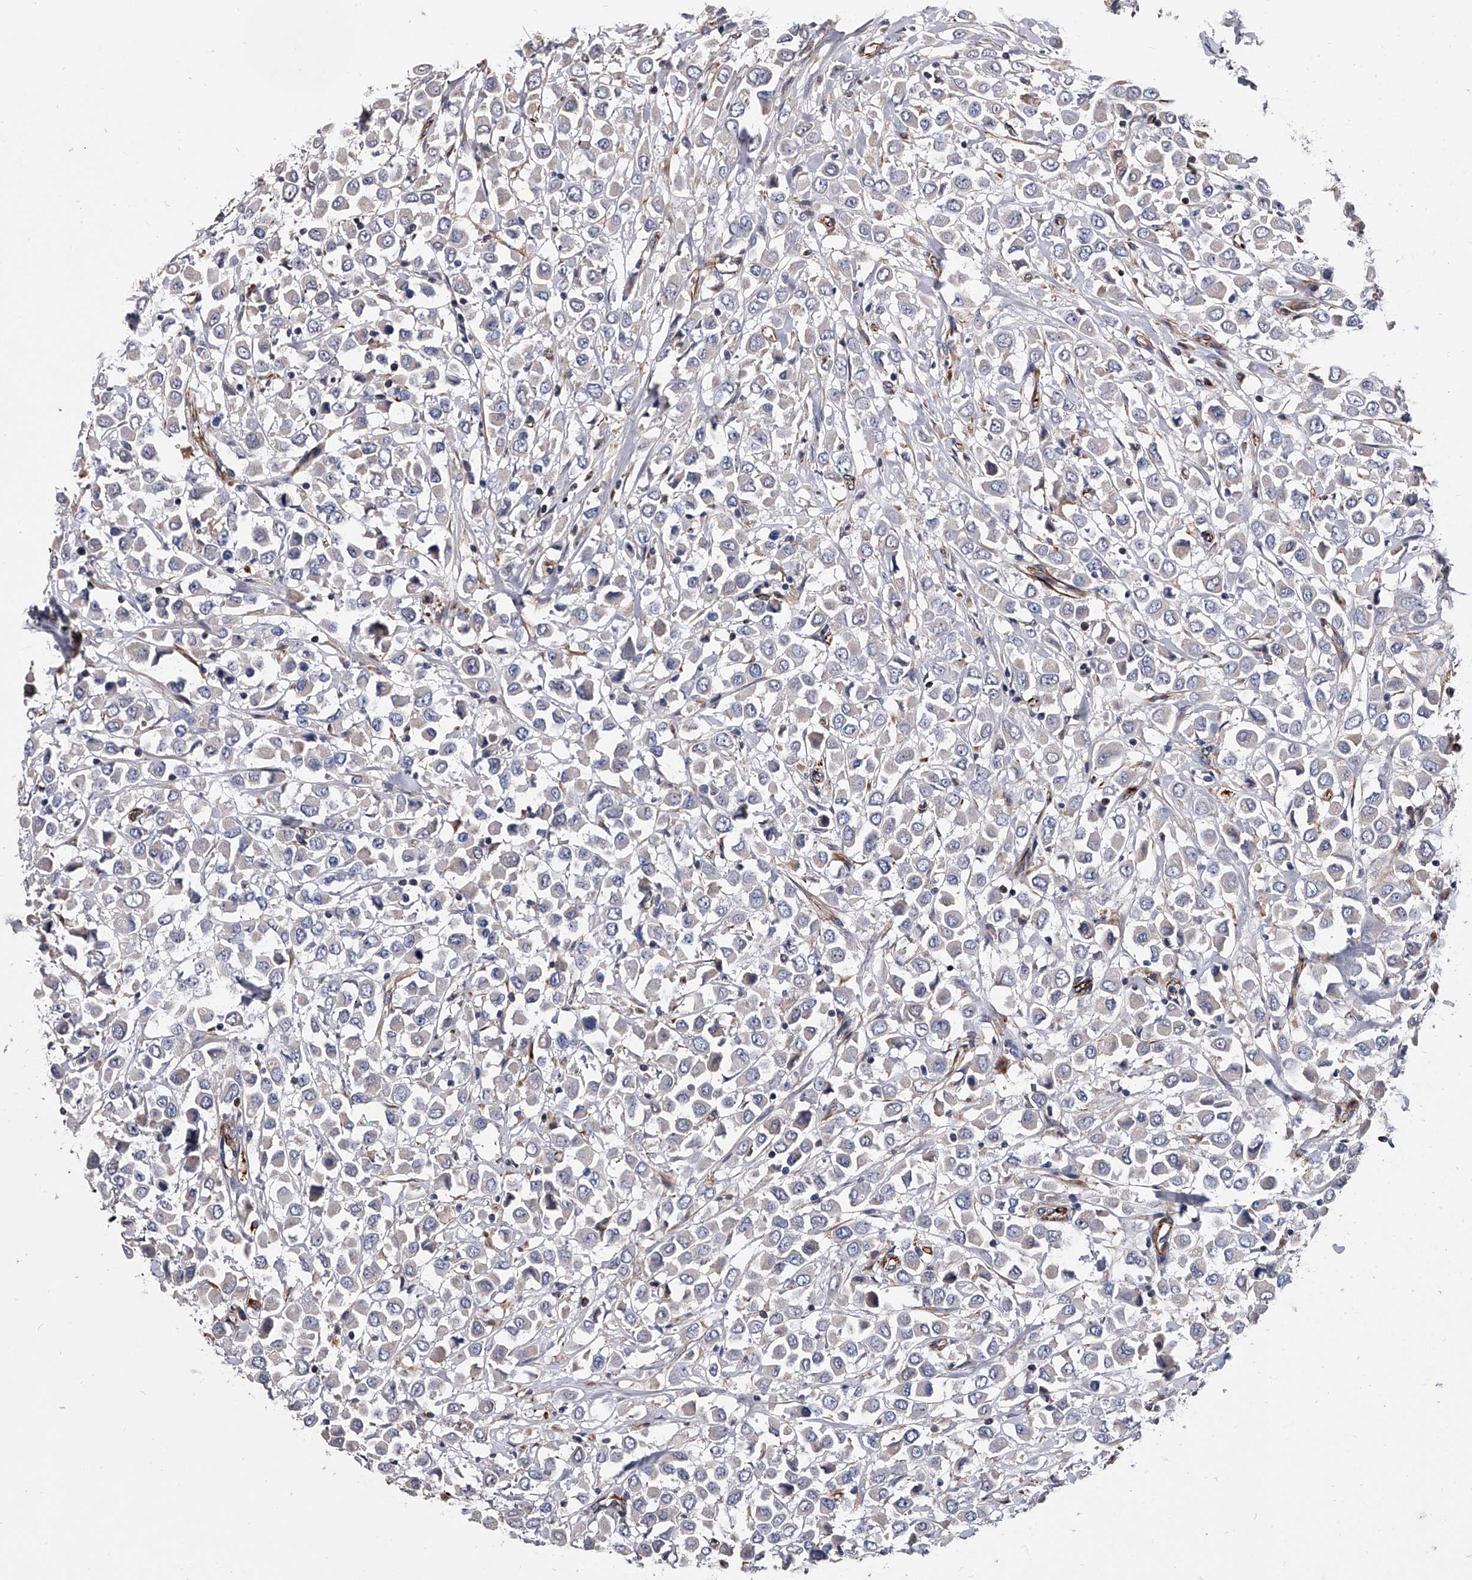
{"staining": {"intensity": "negative", "quantity": "none", "location": "none"}, "tissue": "breast cancer", "cell_type": "Tumor cells", "image_type": "cancer", "snomed": [{"axis": "morphology", "description": "Duct carcinoma"}, {"axis": "topography", "description": "Breast"}], "caption": "Breast cancer (invasive ductal carcinoma) was stained to show a protein in brown. There is no significant positivity in tumor cells. (DAB IHC visualized using brightfield microscopy, high magnification).", "gene": "EFCAB7", "patient": {"sex": "female", "age": 61}}